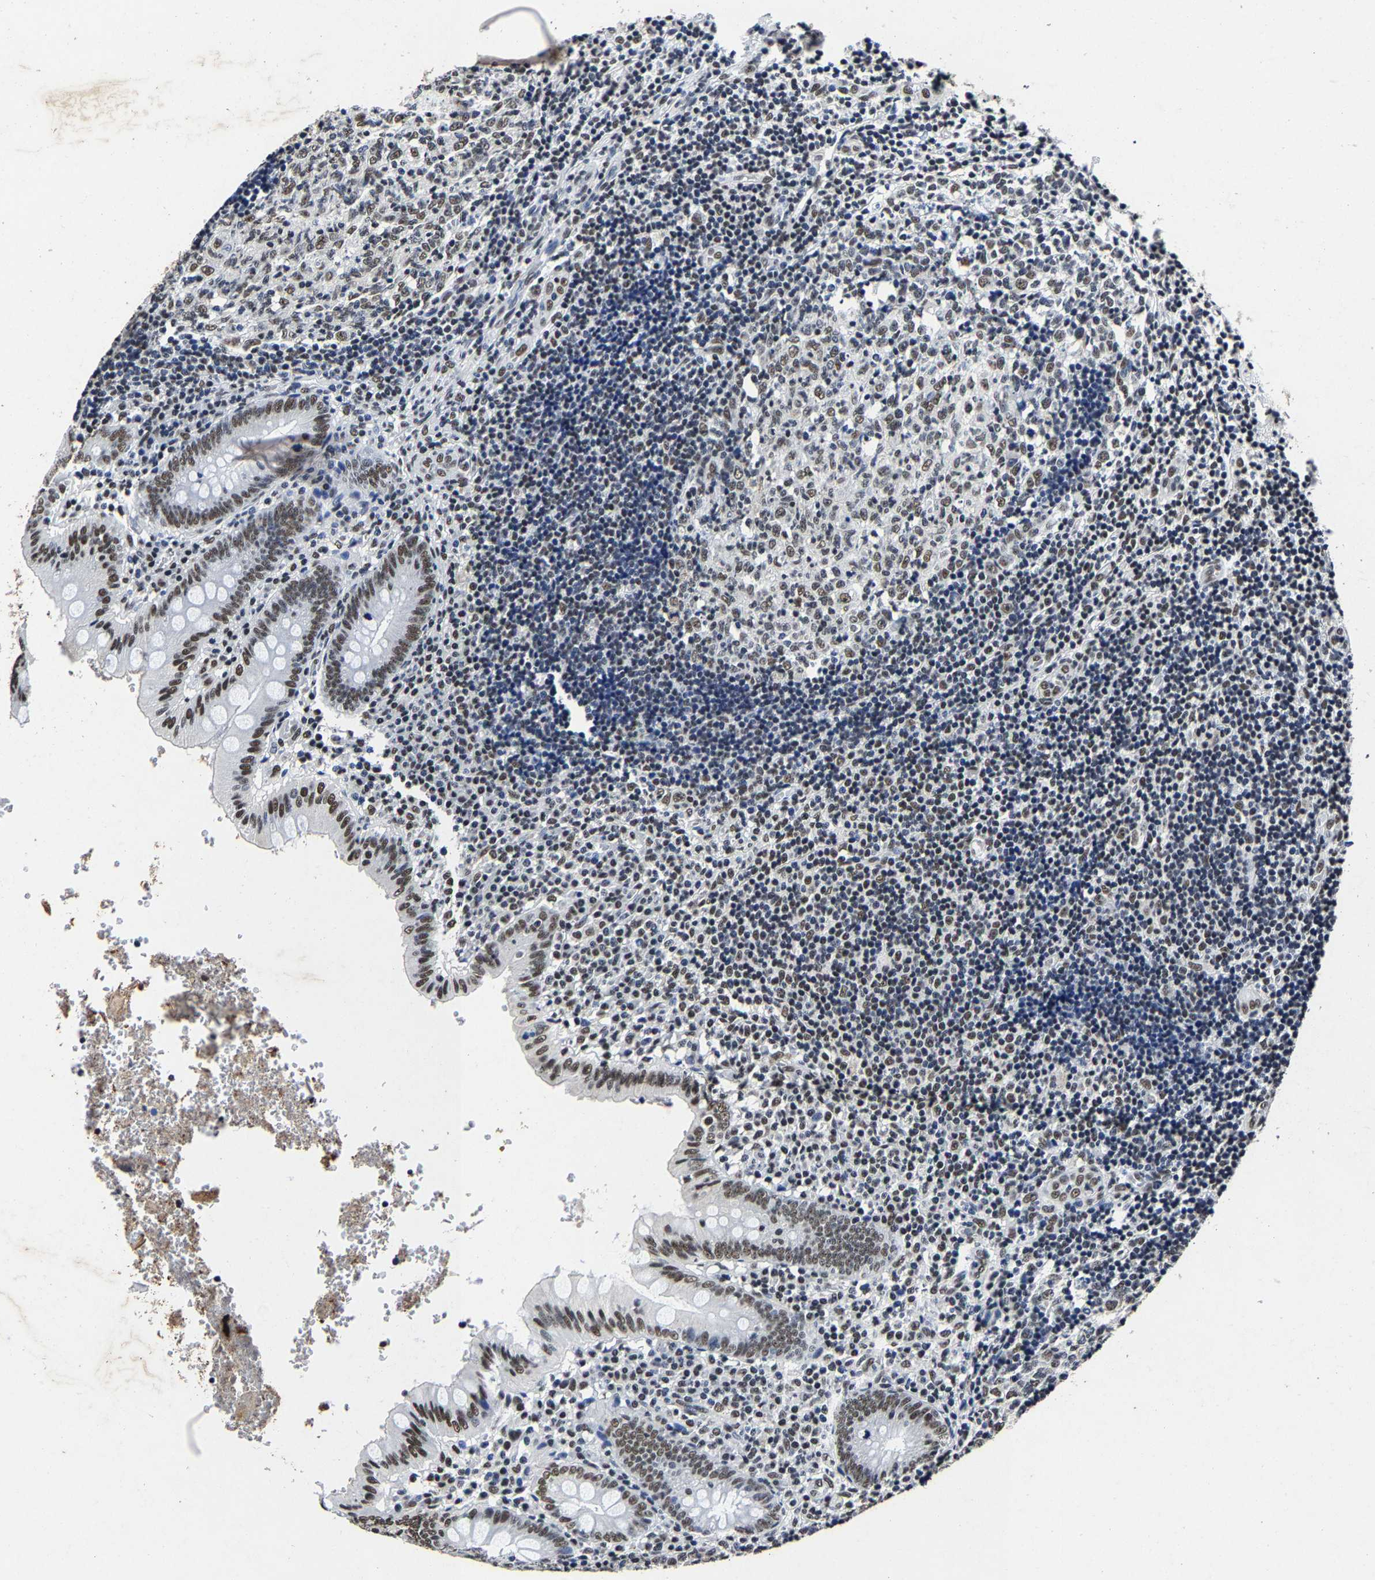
{"staining": {"intensity": "moderate", "quantity": "25%-75%", "location": "nuclear"}, "tissue": "appendix", "cell_type": "Glandular cells", "image_type": "normal", "snomed": [{"axis": "morphology", "description": "Normal tissue, NOS"}, {"axis": "topography", "description": "Appendix"}], "caption": "Protein staining of benign appendix displays moderate nuclear positivity in about 25%-75% of glandular cells. Nuclei are stained in blue.", "gene": "RBM45", "patient": {"sex": "male", "age": 8}}